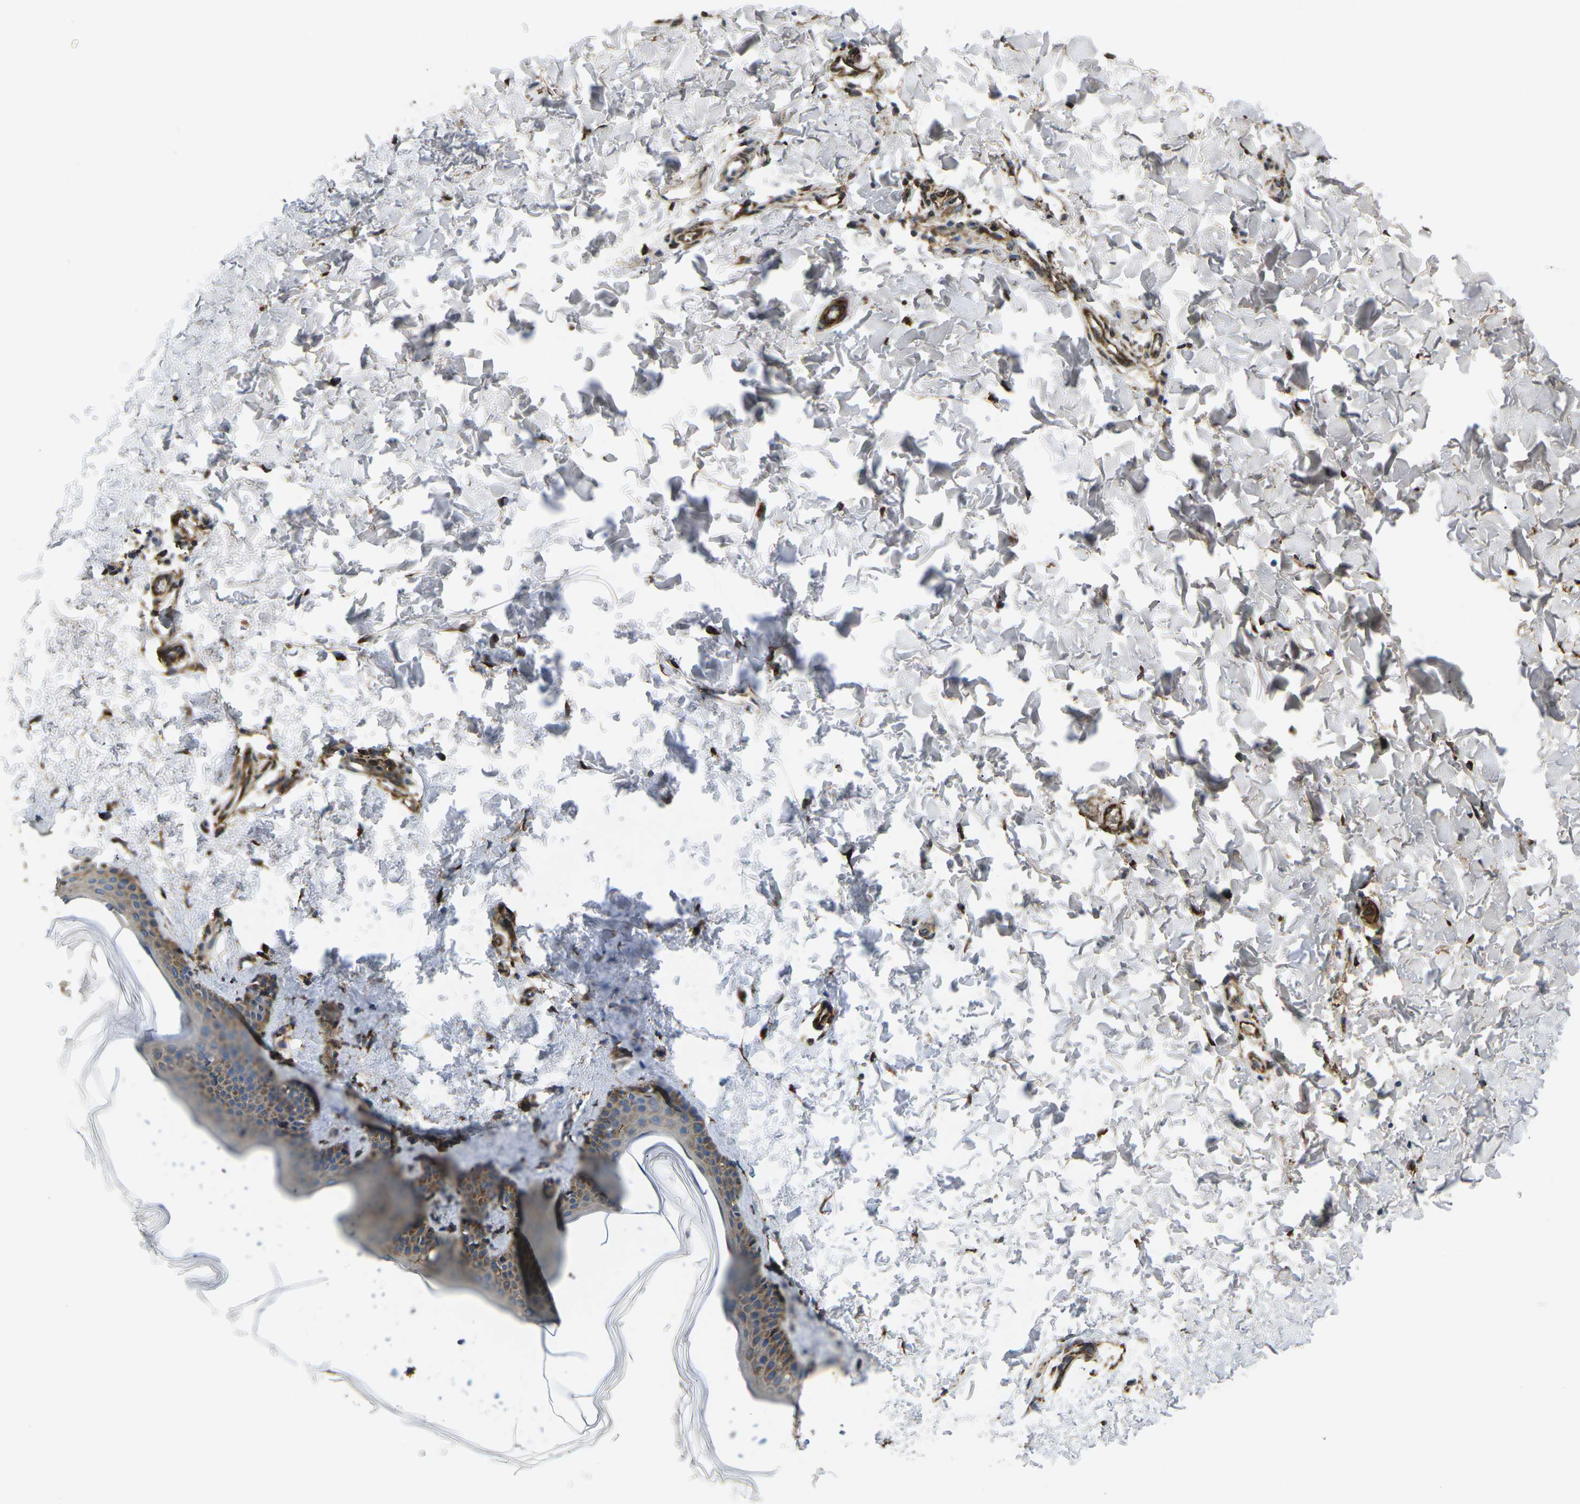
{"staining": {"intensity": "strong", "quantity": ">75%", "location": "cytoplasmic/membranous"}, "tissue": "skin", "cell_type": "Fibroblasts", "image_type": "normal", "snomed": [{"axis": "morphology", "description": "Normal tissue, NOS"}, {"axis": "topography", "description": "Skin"}], "caption": "Immunohistochemistry staining of benign skin, which shows high levels of strong cytoplasmic/membranous expression in about >75% of fibroblasts indicating strong cytoplasmic/membranous protein expression. The staining was performed using DAB (3,3'-diaminobenzidine) (brown) for protein detection and nuclei were counterstained in hematoxylin (blue).", "gene": "PDZD8", "patient": {"sex": "female", "age": 41}}